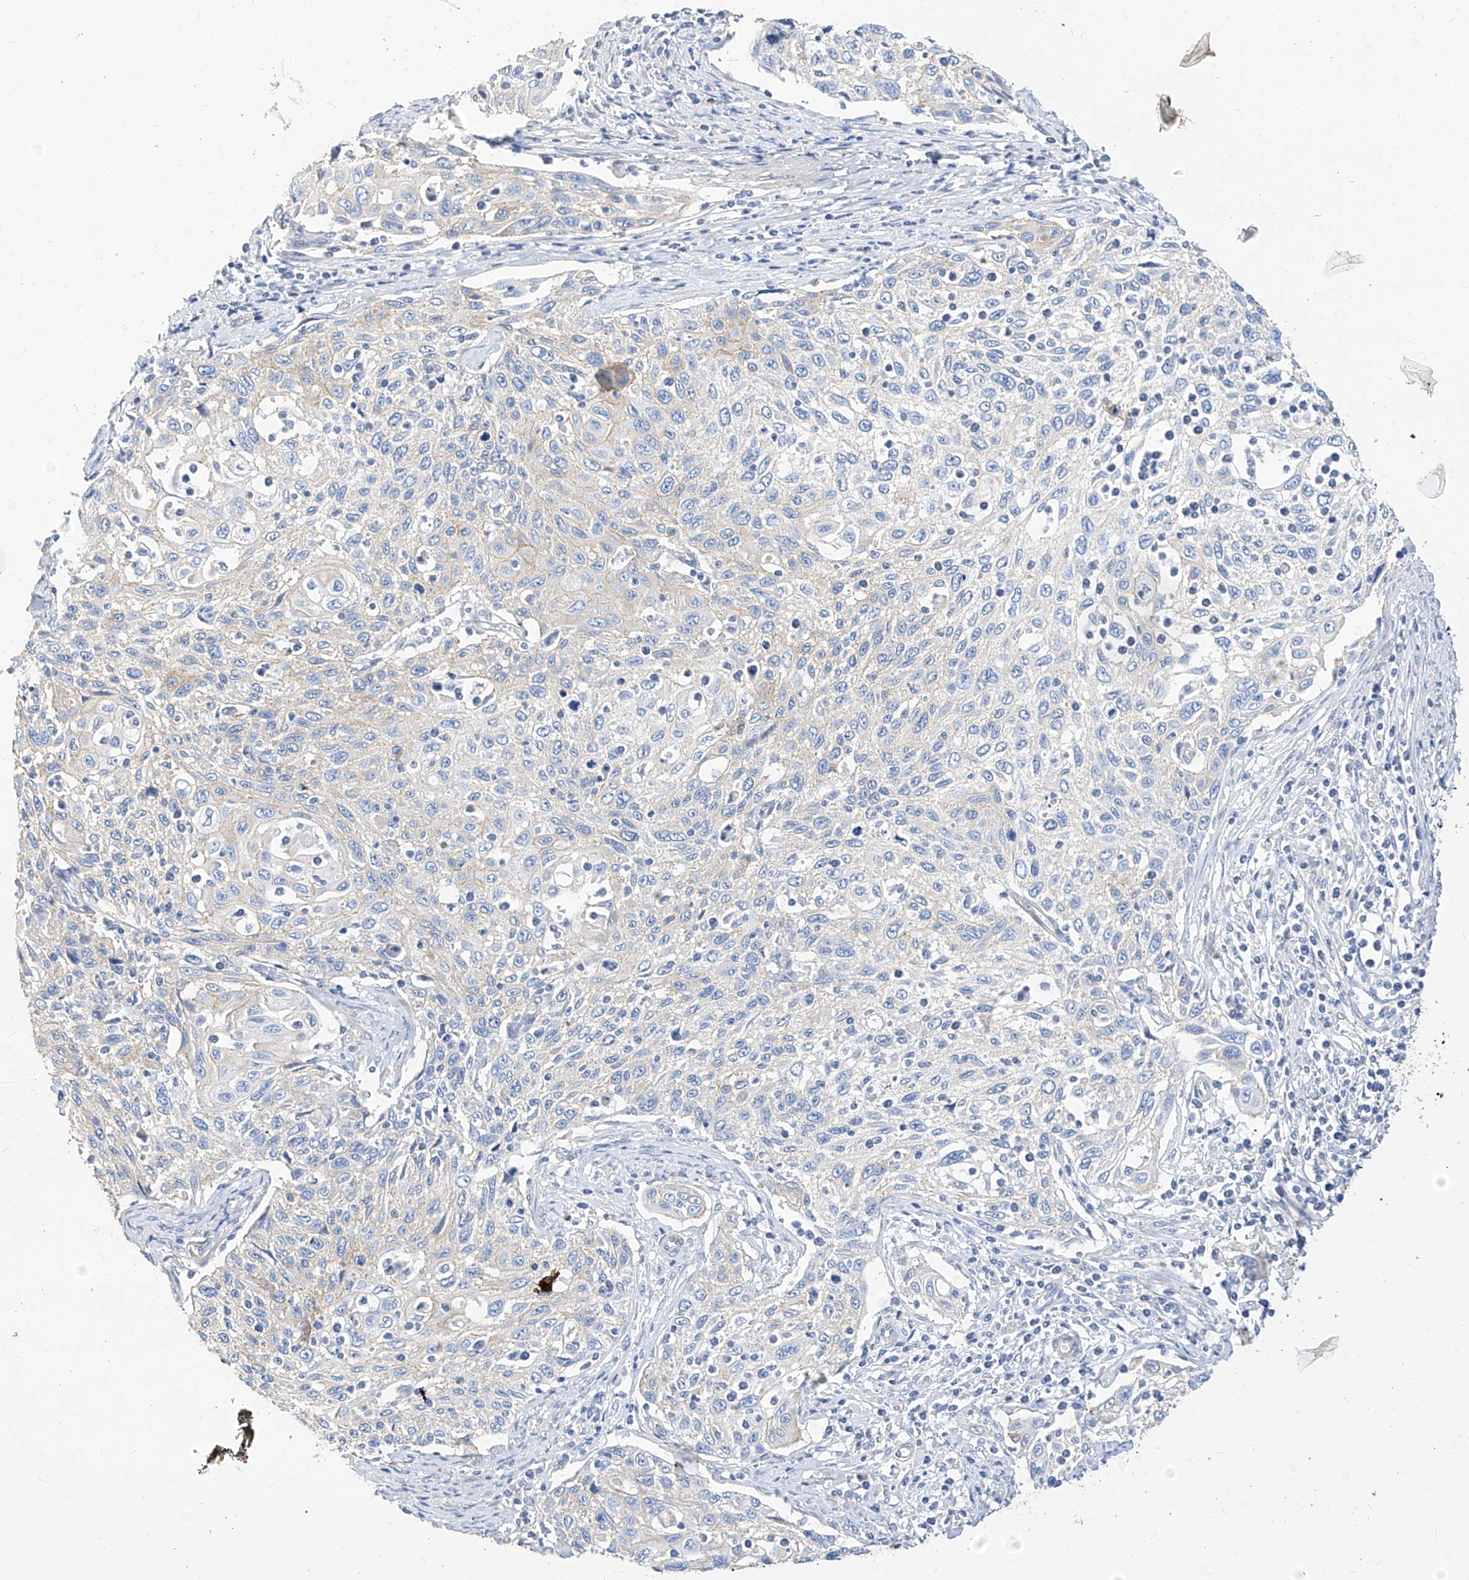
{"staining": {"intensity": "negative", "quantity": "none", "location": "none"}, "tissue": "cervical cancer", "cell_type": "Tumor cells", "image_type": "cancer", "snomed": [{"axis": "morphology", "description": "Squamous cell carcinoma, NOS"}, {"axis": "topography", "description": "Cervix"}], "caption": "Micrograph shows no protein expression in tumor cells of cervical cancer (squamous cell carcinoma) tissue.", "gene": "SCGB2A1", "patient": {"sex": "female", "age": 70}}